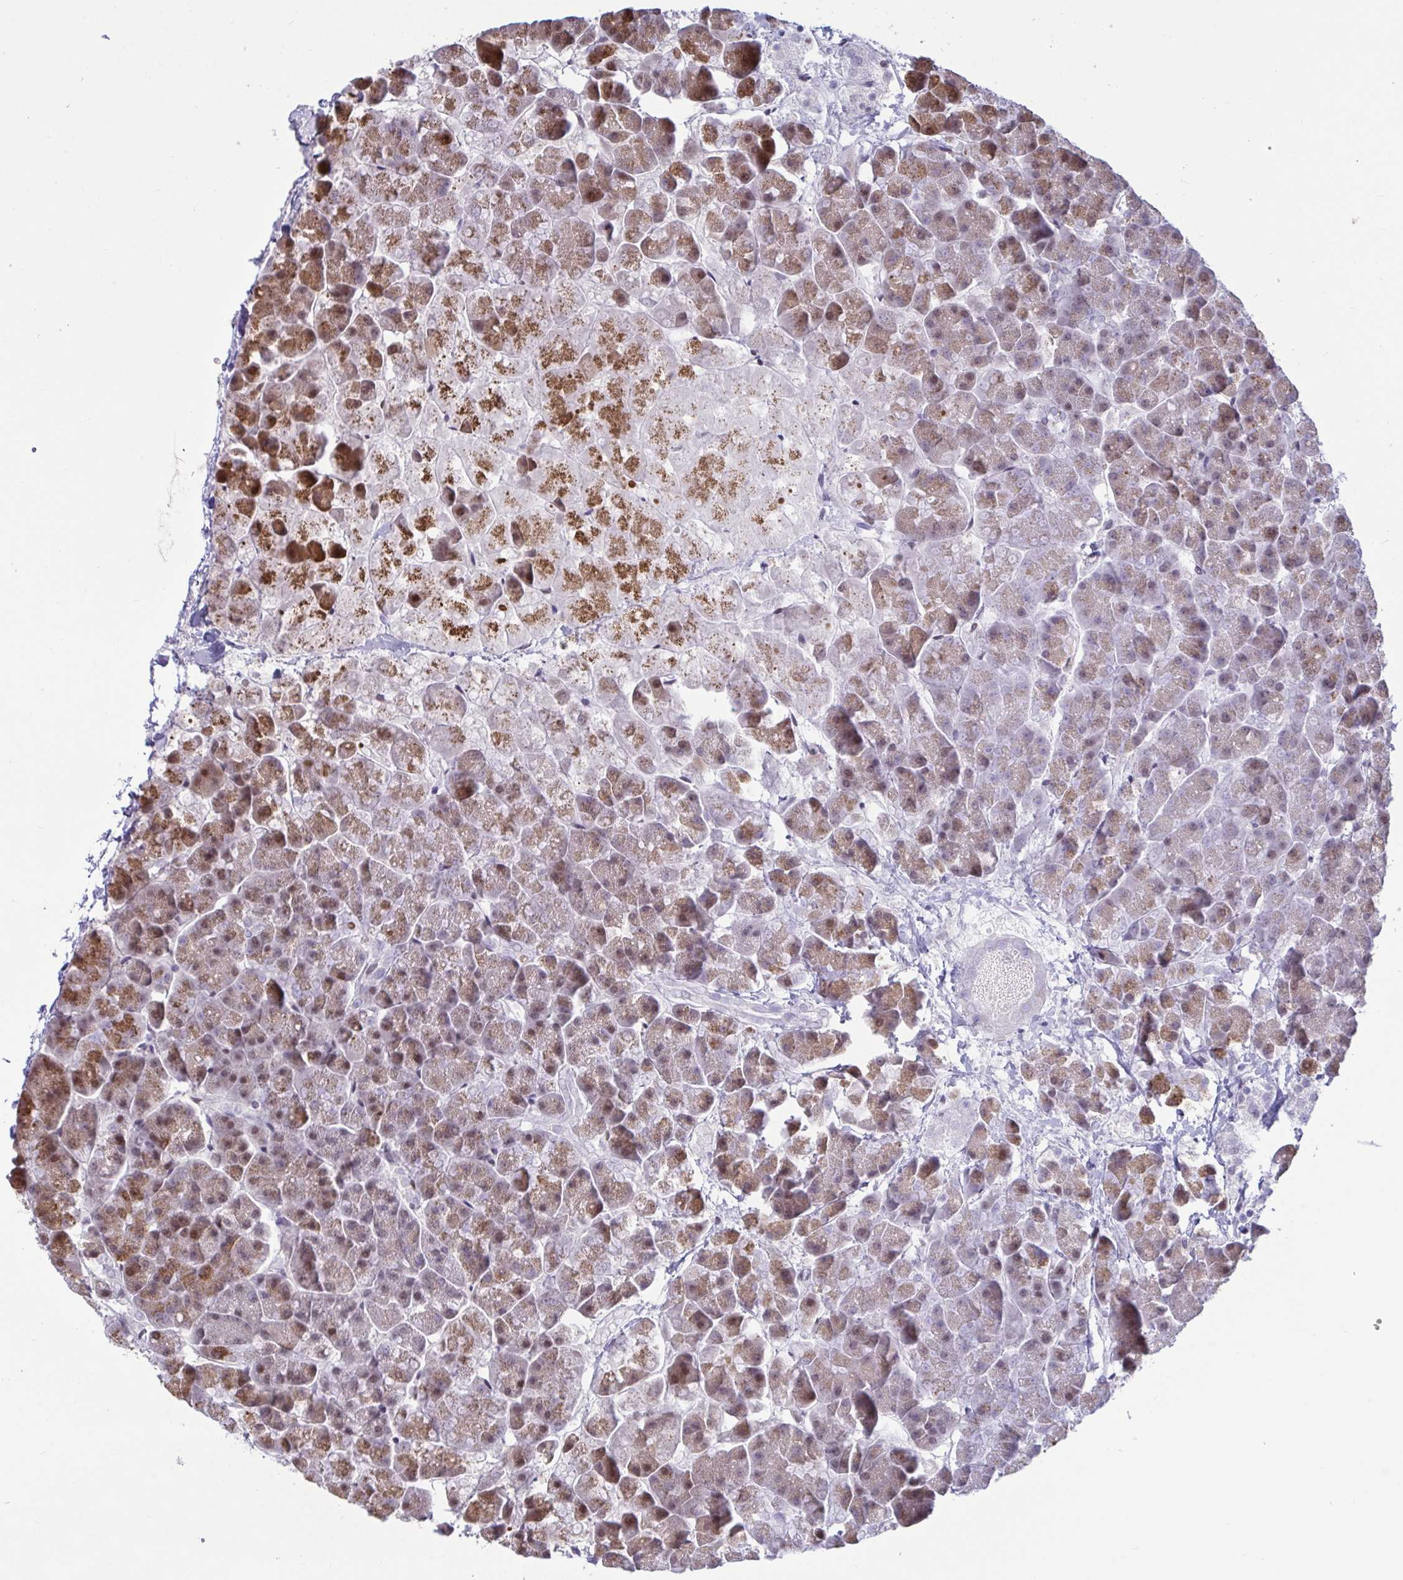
{"staining": {"intensity": "moderate", "quantity": "25%-75%", "location": "cytoplasmic/membranous,nuclear"}, "tissue": "pancreas", "cell_type": "Exocrine glandular cells", "image_type": "normal", "snomed": [{"axis": "morphology", "description": "Normal tissue, NOS"}, {"axis": "topography", "description": "Pancreas"}, {"axis": "topography", "description": "Peripheral nerve tissue"}], "caption": "Approximately 25%-75% of exocrine glandular cells in unremarkable pancreas exhibit moderate cytoplasmic/membranous,nuclear protein positivity as visualized by brown immunohistochemical staining.", "gene": "CBFA2T2", "patient": {"sex": "male", "age": 54}}